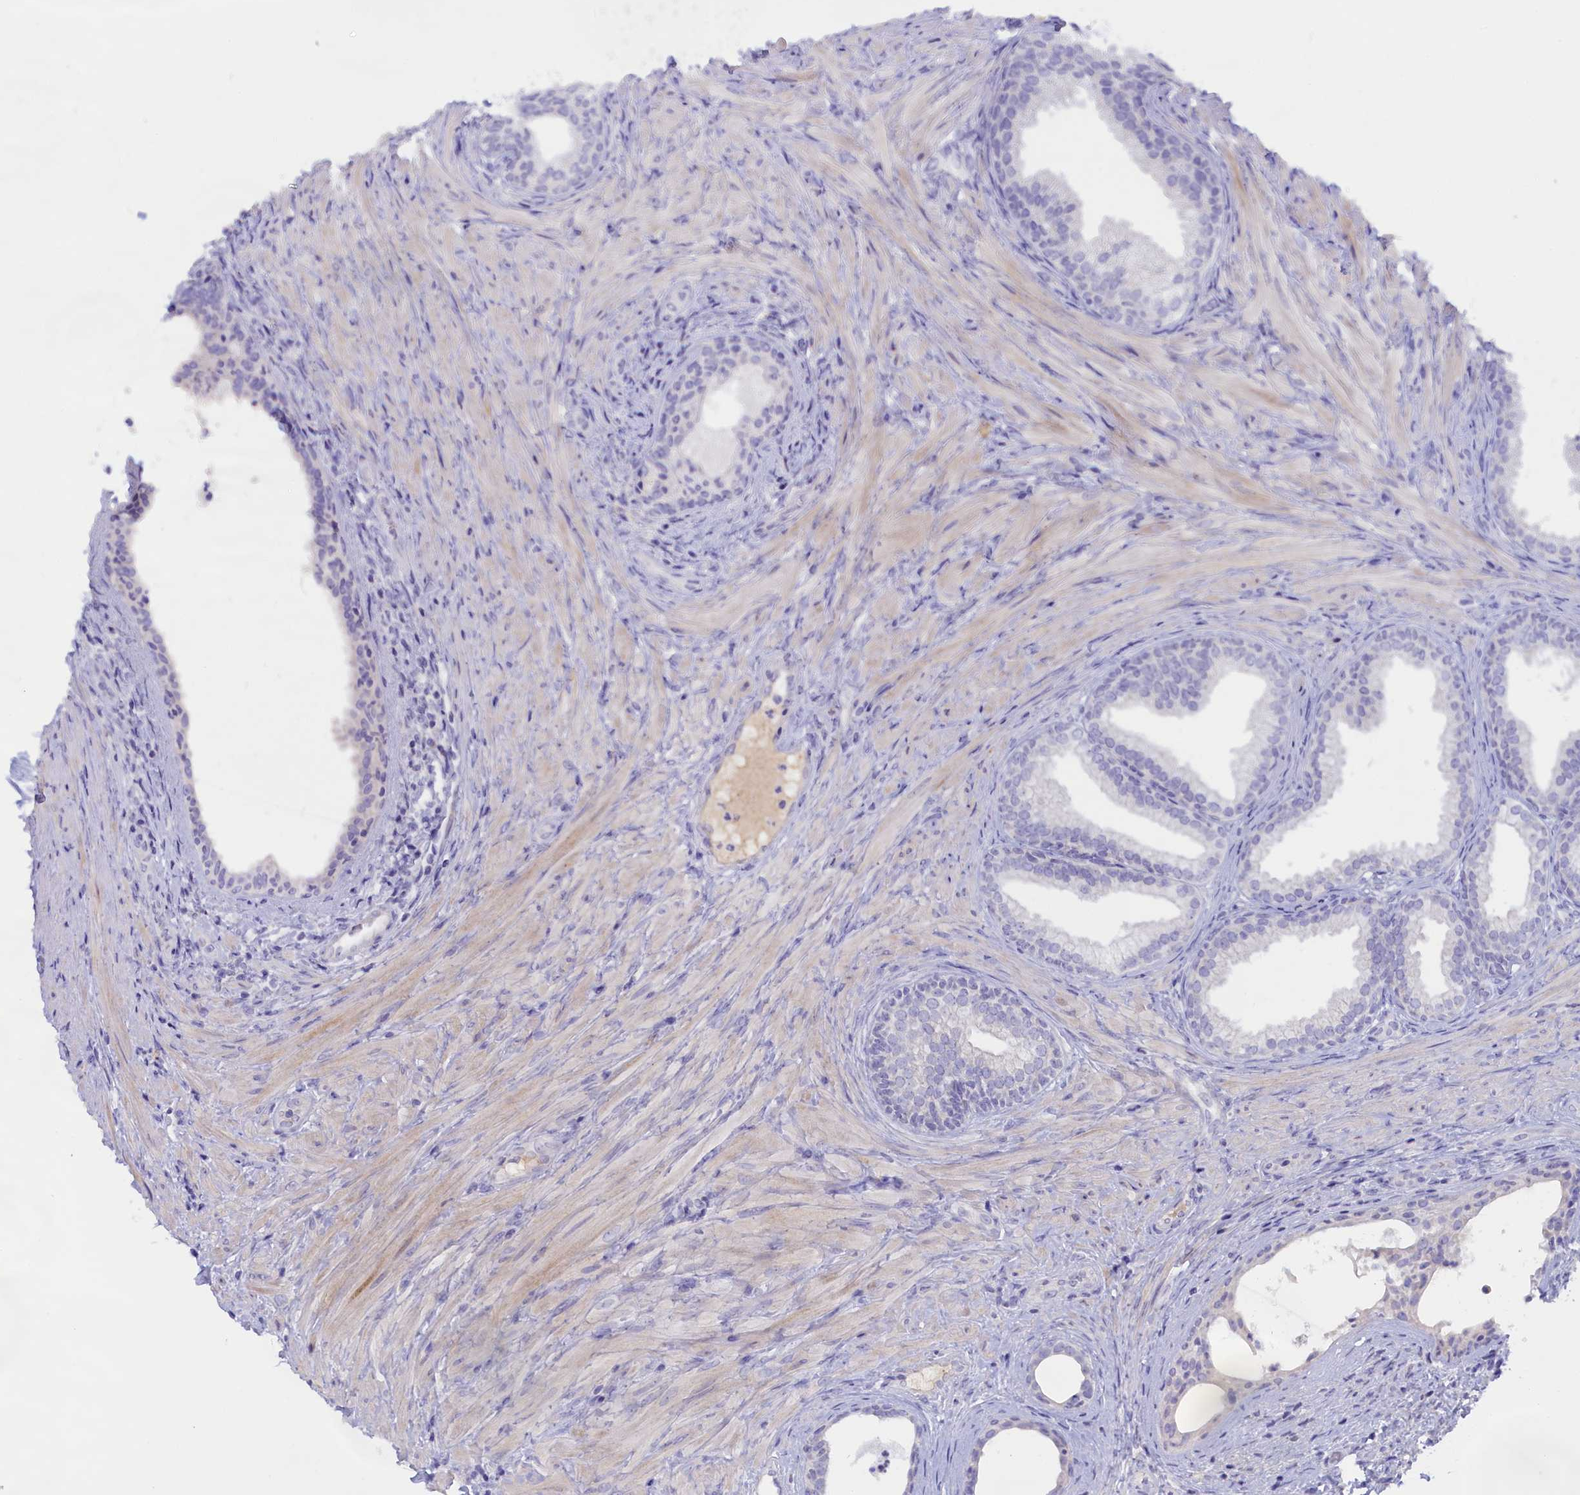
{"staining": {"intensity": "negative", "quantity": "none", "location": "none"}, "tissue": "prostate", "cell_type": "Glandular cells", "image_type": "normal", "snomed": [{"axis": "morphology", "description": "Normal tissue, NOS"}, {"axis": "topography", "description": "Prostate"}], "caption": "A histopathology image of human prostate is negative for staining in glandular cells. The staining is performed using DAB (3,3'-diaminobenzidine) brown chromogen with nuclei counter-stained in using hematoxylin.", "gene": "ADGRA1", "patient": {"sex": "male", "age": 76}}